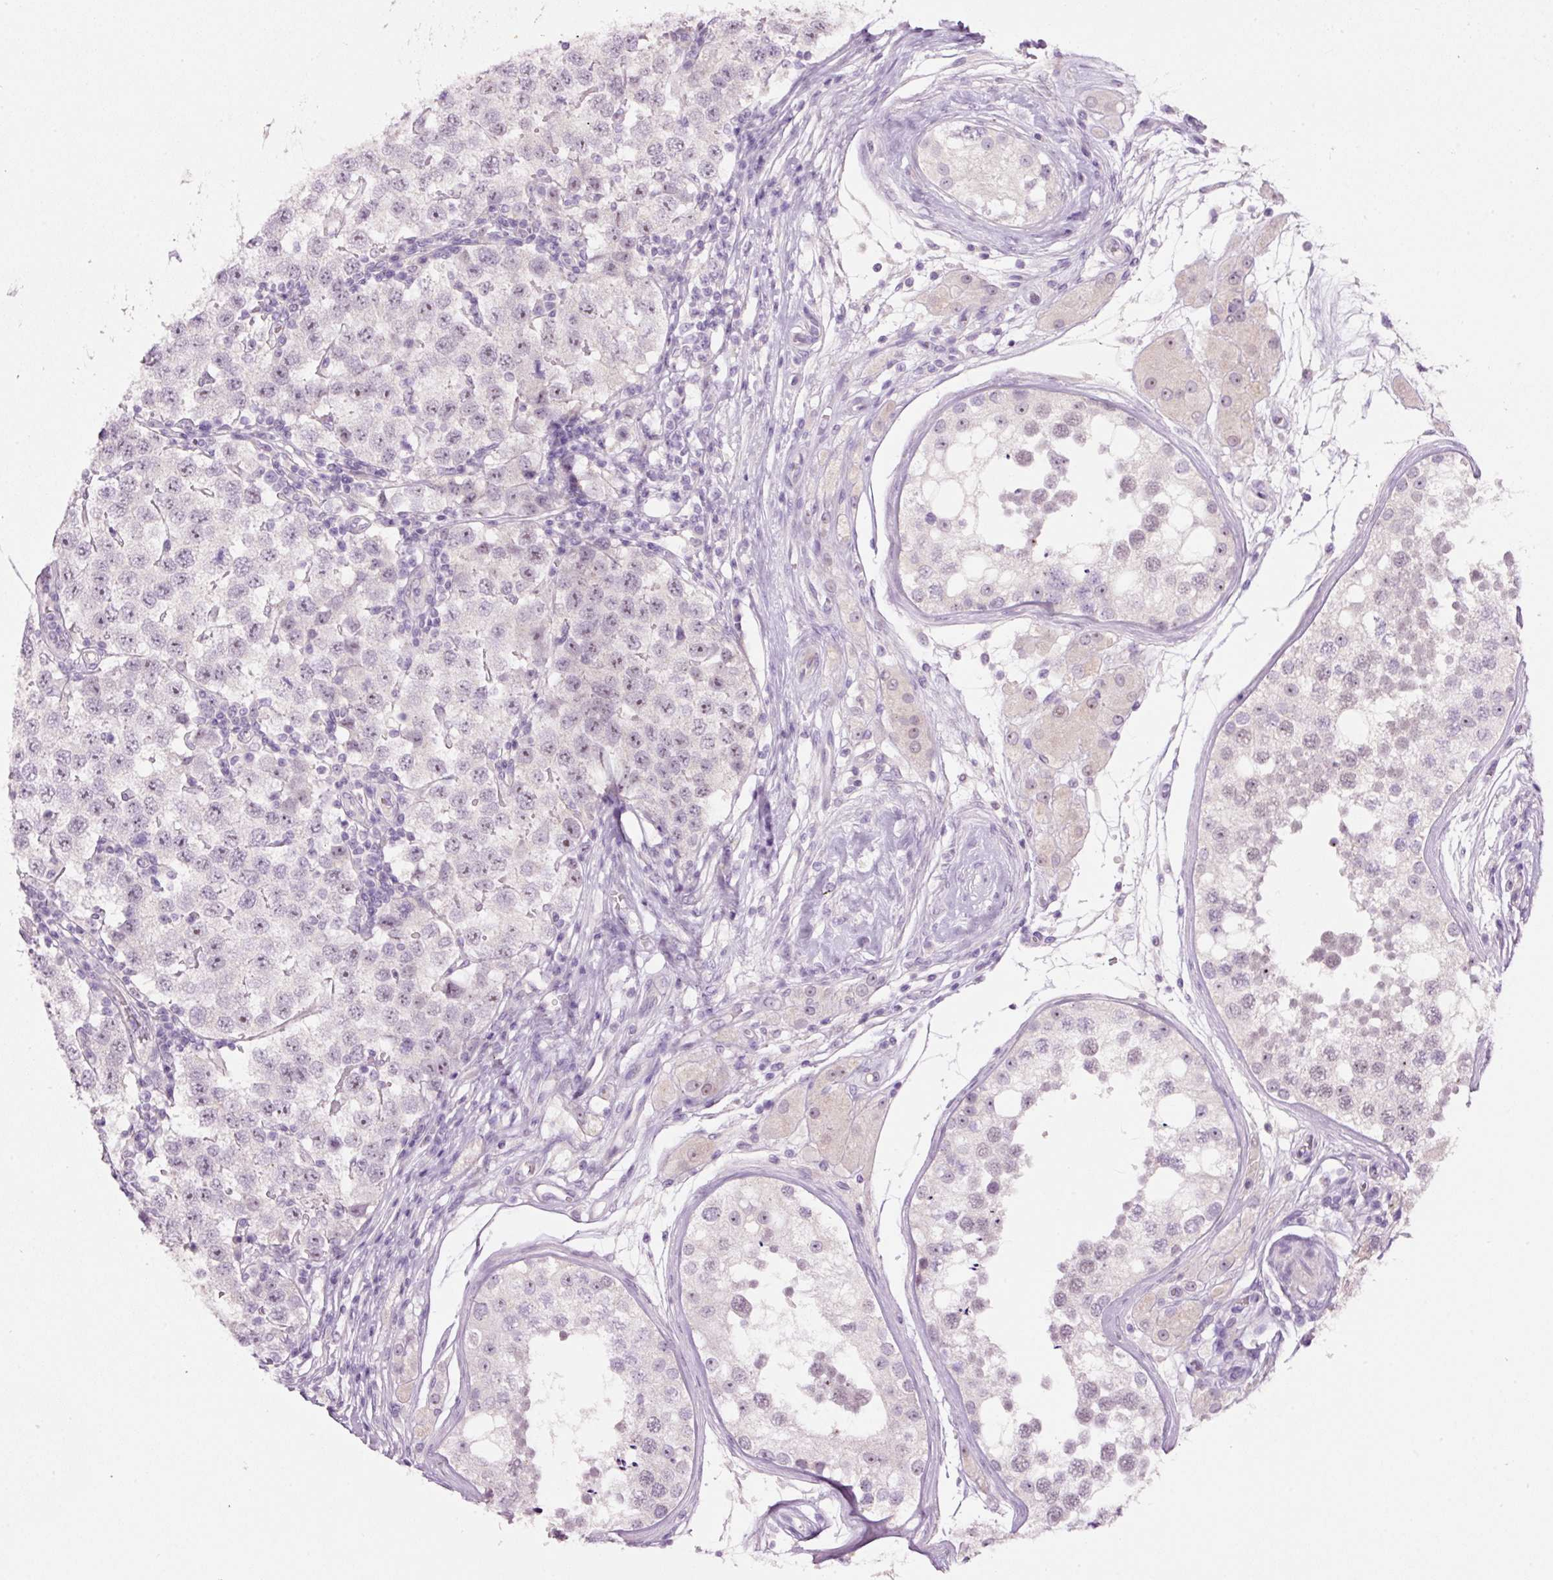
{"staining": {"intensity": "weak", "quantity": "<25%", "location": "nuclear"}, "tissue": "testis cancer", "cell_type": "Tumor cells", "image_type": "cancer", "snomed": [{"axis": "morphology", "description": "Seminoma, NOS"}, {"axis": "topography", "description": "Testis"}], "caption": "Tumor cells show no significant staining in testis cancer. Brightfield microscopy of IHC stained with DAB (3,3'-diaminobenzidine) (brown) and hematoxylin (blue), captured at high magnification.", "gene": "GCG", "patient": {"sex": "male", "age": 34}}